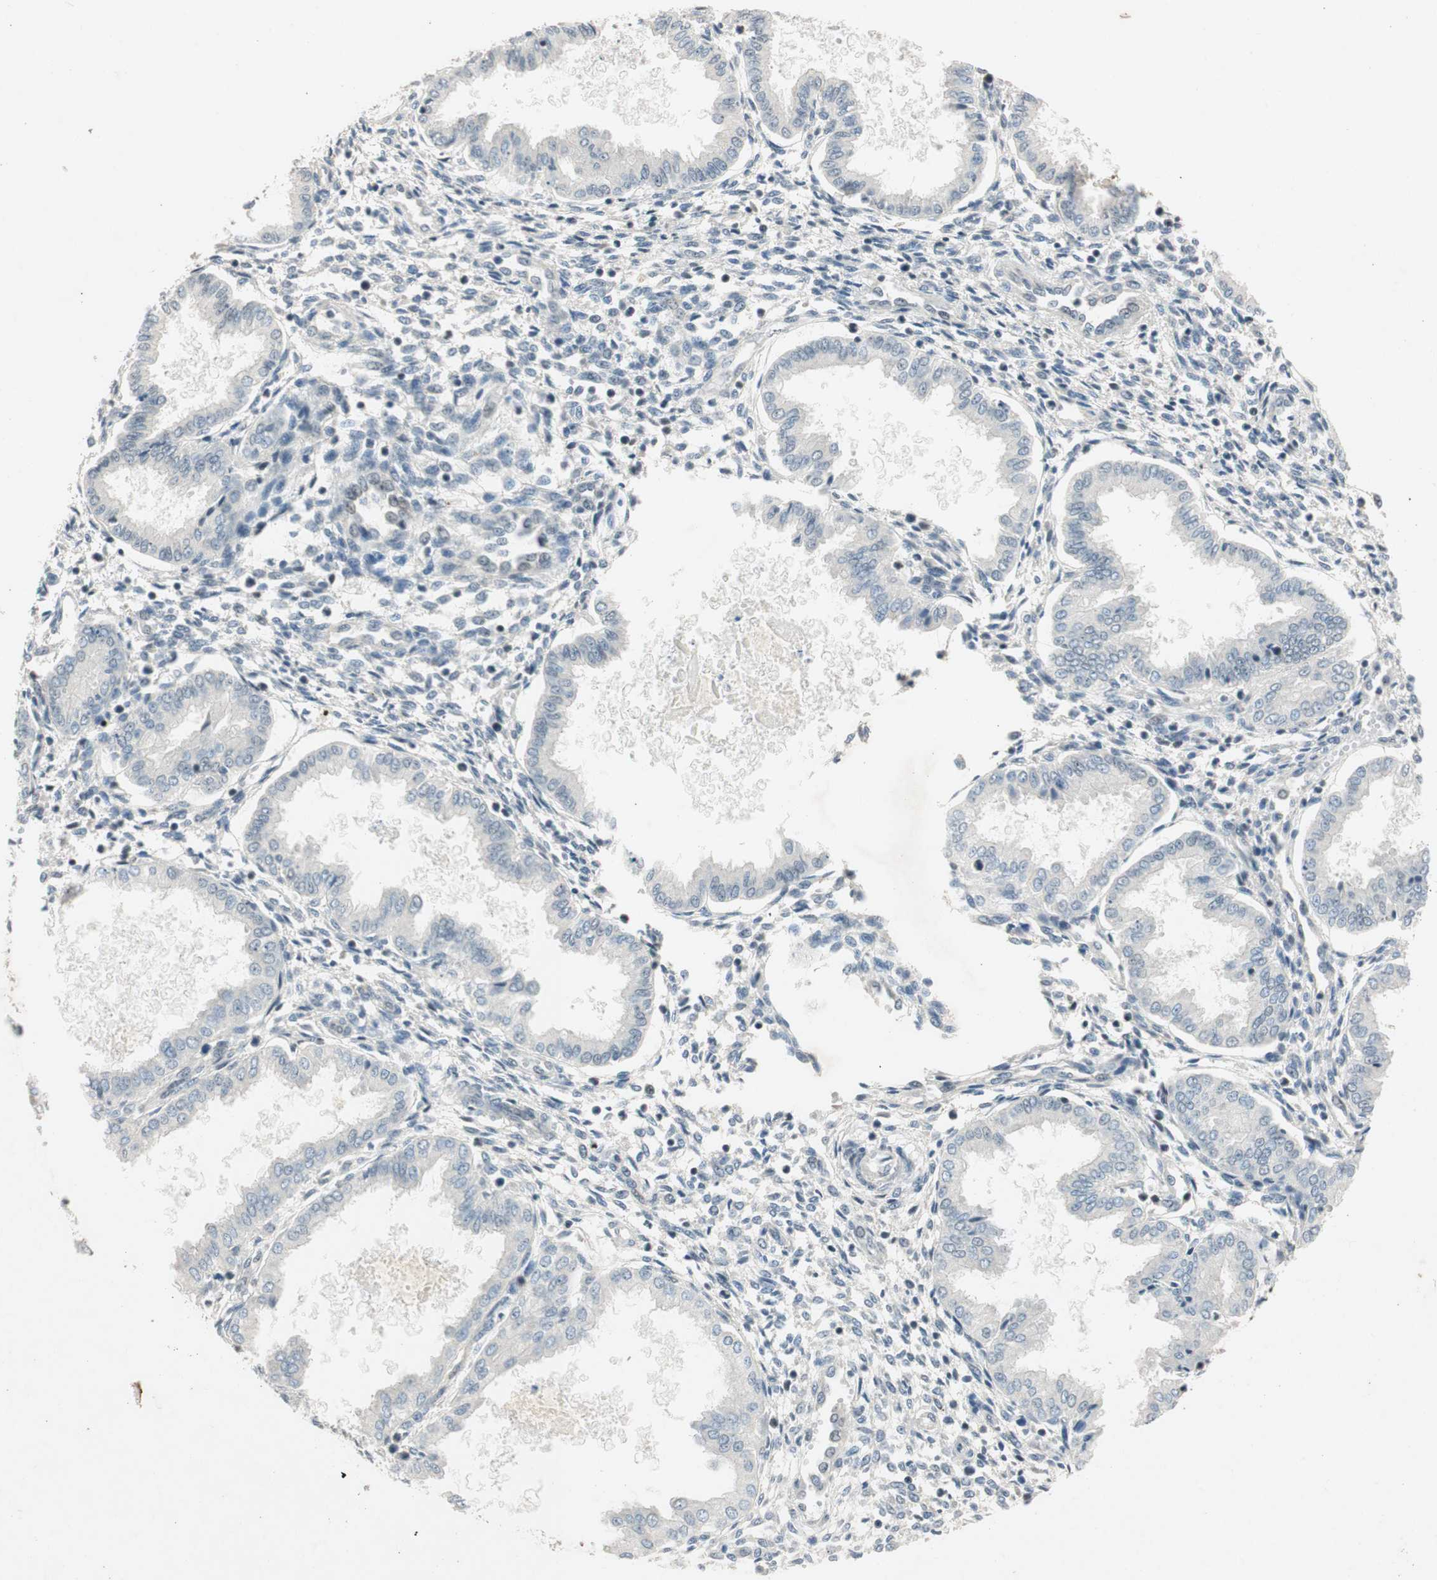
{"staining": {"intensity": "weak", "quantity": "<25%", "location": "nuclear"}, "tissue": "endometrium", "cell_type": "Cells in endometrial stroma", "image_type": "normal", "snomed": [{"axis": "morphology", "description": "Normal tissue, NOS"}, {"axis": "topography", "description": "Endometrium"}], "caption": "A photomicrograph of endometrium stained for a protein exhibits no brown staining in cells in endometrial stroma.", "gene": "NCBP3", "patient": {"sex": "female", "age": 33}}